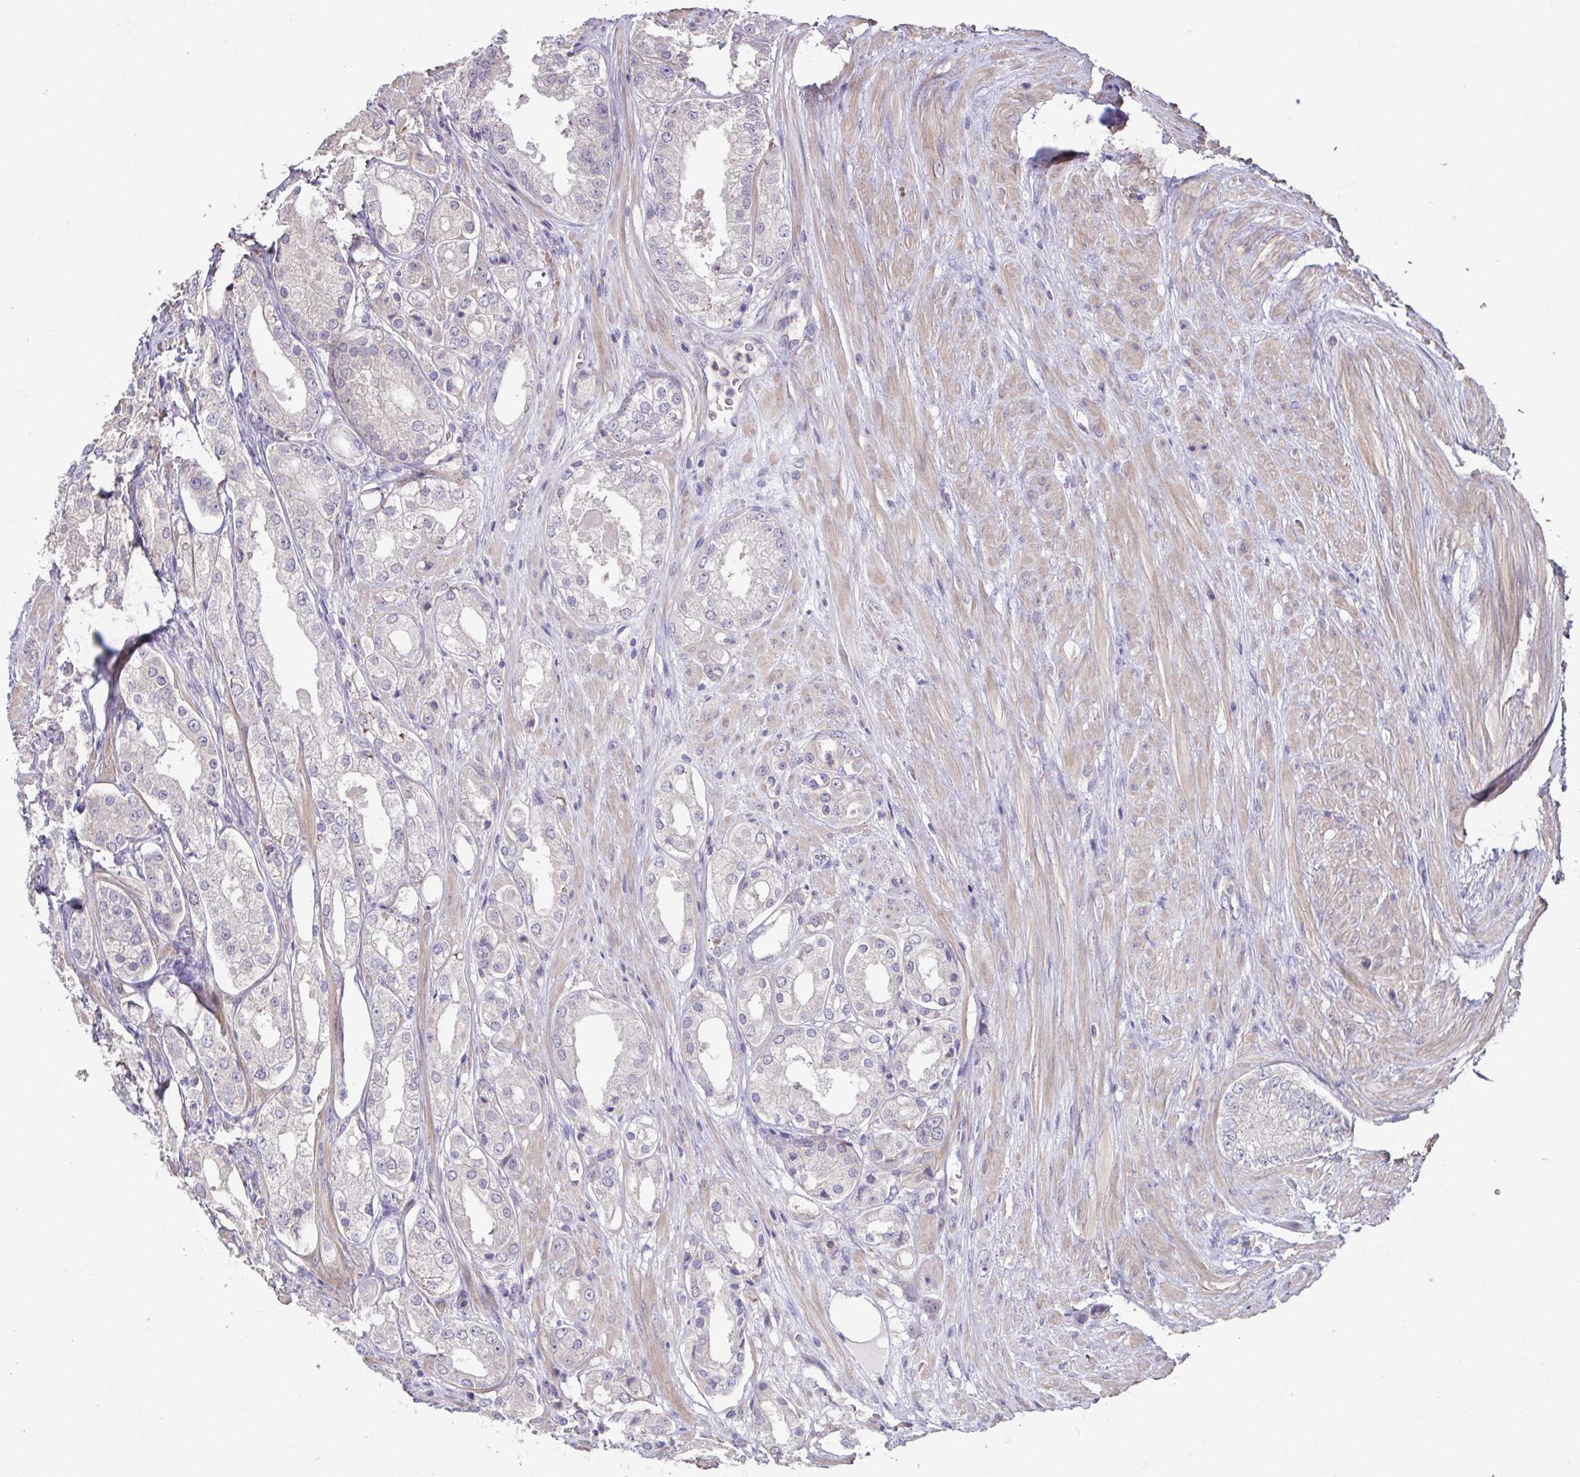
{"staining": {"intensity": "negative", "quantity": "none", "location": "none"}, "tissue": "prostate cancer", "cell_type": "Tumor cells", "image_type": "cancer", "snomed": [{"axis": "morphology", "description": "Adenocarcinoma, Low grade"}, {"axis": "topography", "description": "Prostate"}], "caption": "High power microscopy photomicrograph of an immunohistochemistry micrograph of low-grade adenocarcinoma (prostate), revealing no significant expression in tumor cells. (DAB immunohistochemistry, high magnification).", "gene": "ACTRT2", "patient": {"sex": "male", "age": 68}}